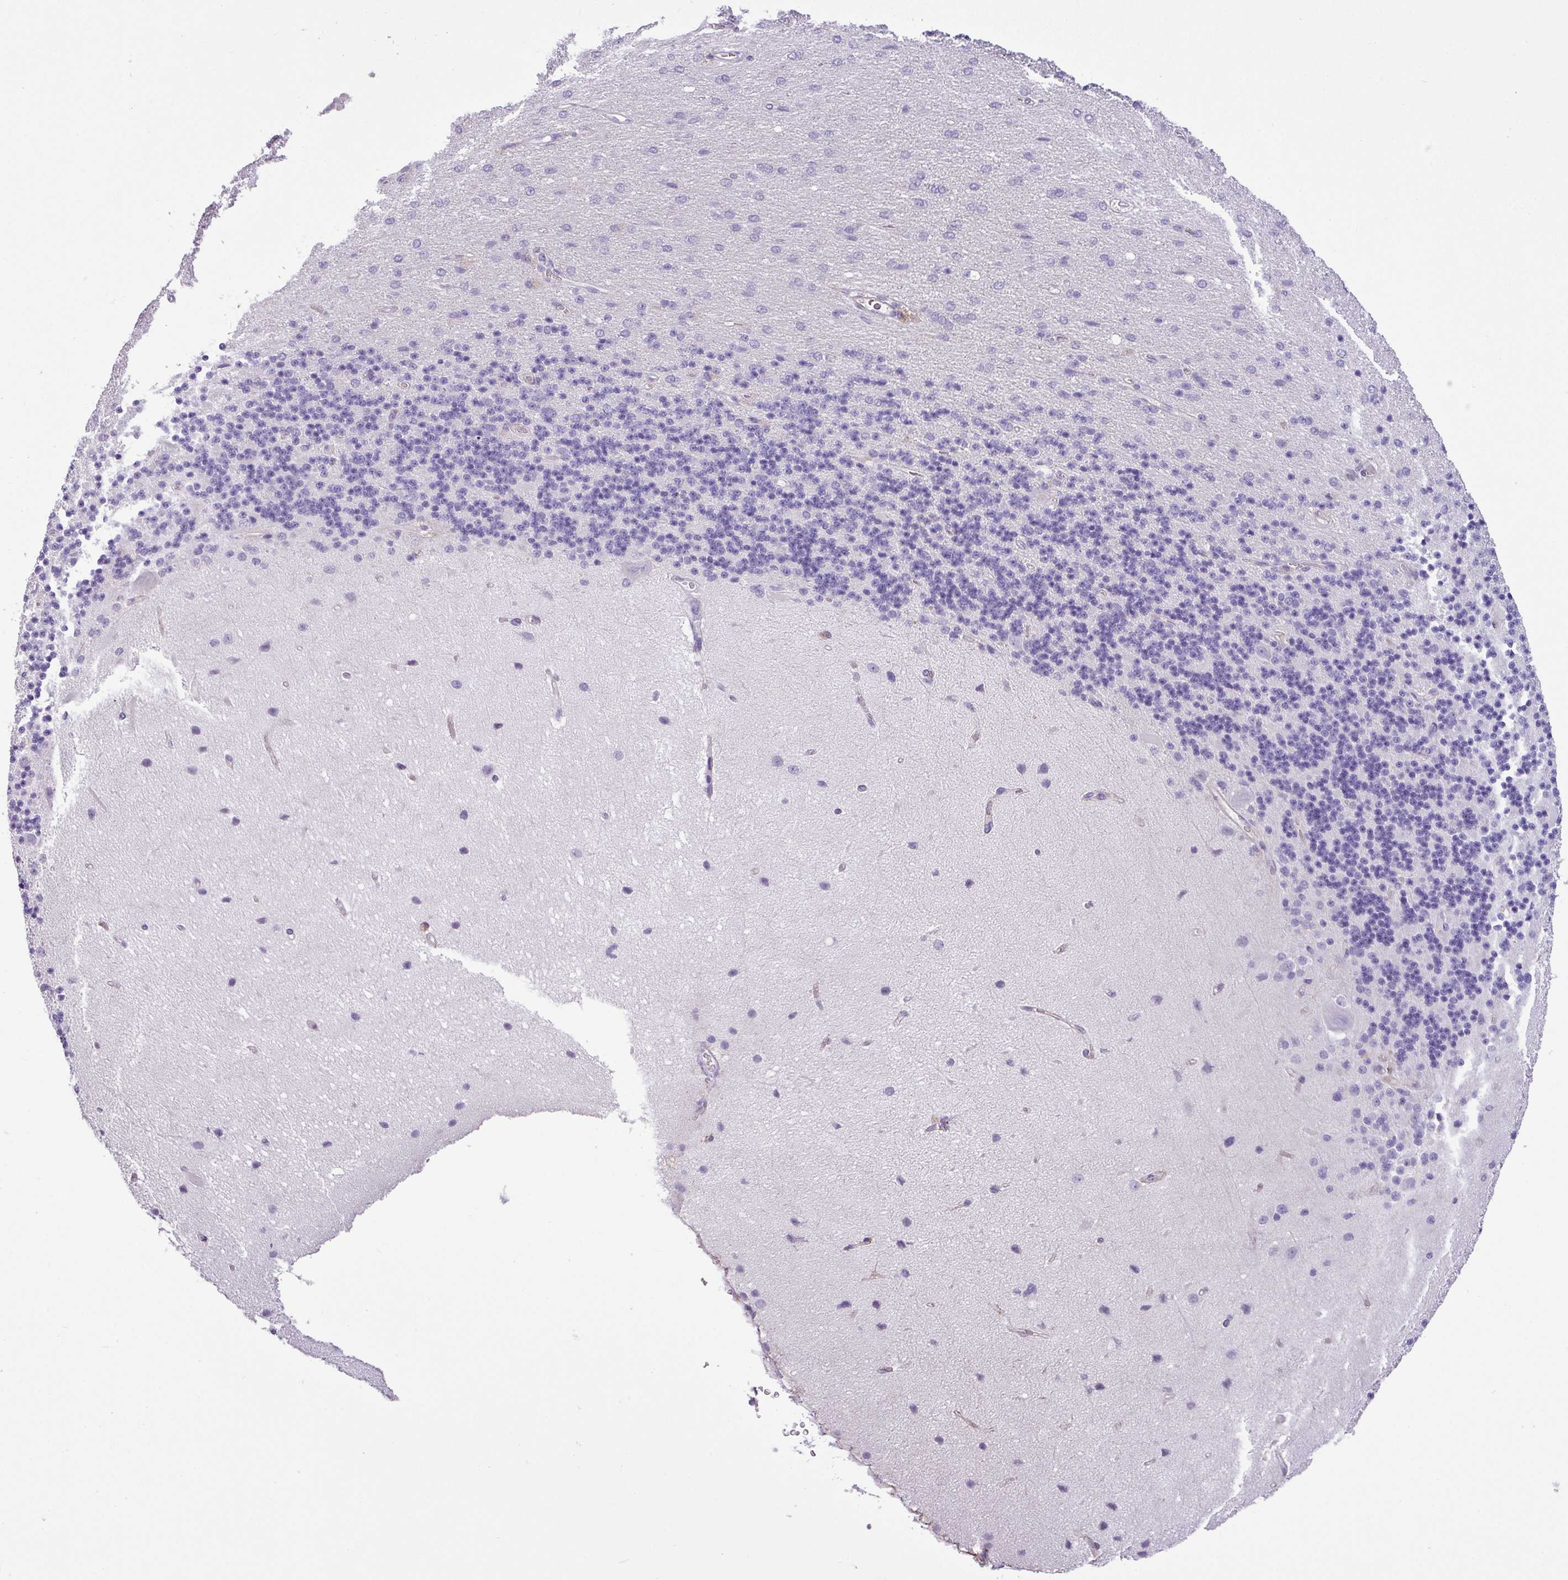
{"staining": {"intensity": "negative", "quantity": "none", "location": "none"}, "tissue": "cerebellum", "cell_type": "Cells in granular layer", "image_type": "normal", "snomed": [{"axis": "morphology", "description": "Normal tissue, NOS"}, {"axis": "topography", "description": "Cerebellum"}], "caption": "The IHC photomicrograph has no significant staining in cells in granular layer of cerebellum.", "gene": "ENSG00000273748", "patient": {"sex": "female", "age": 29}}